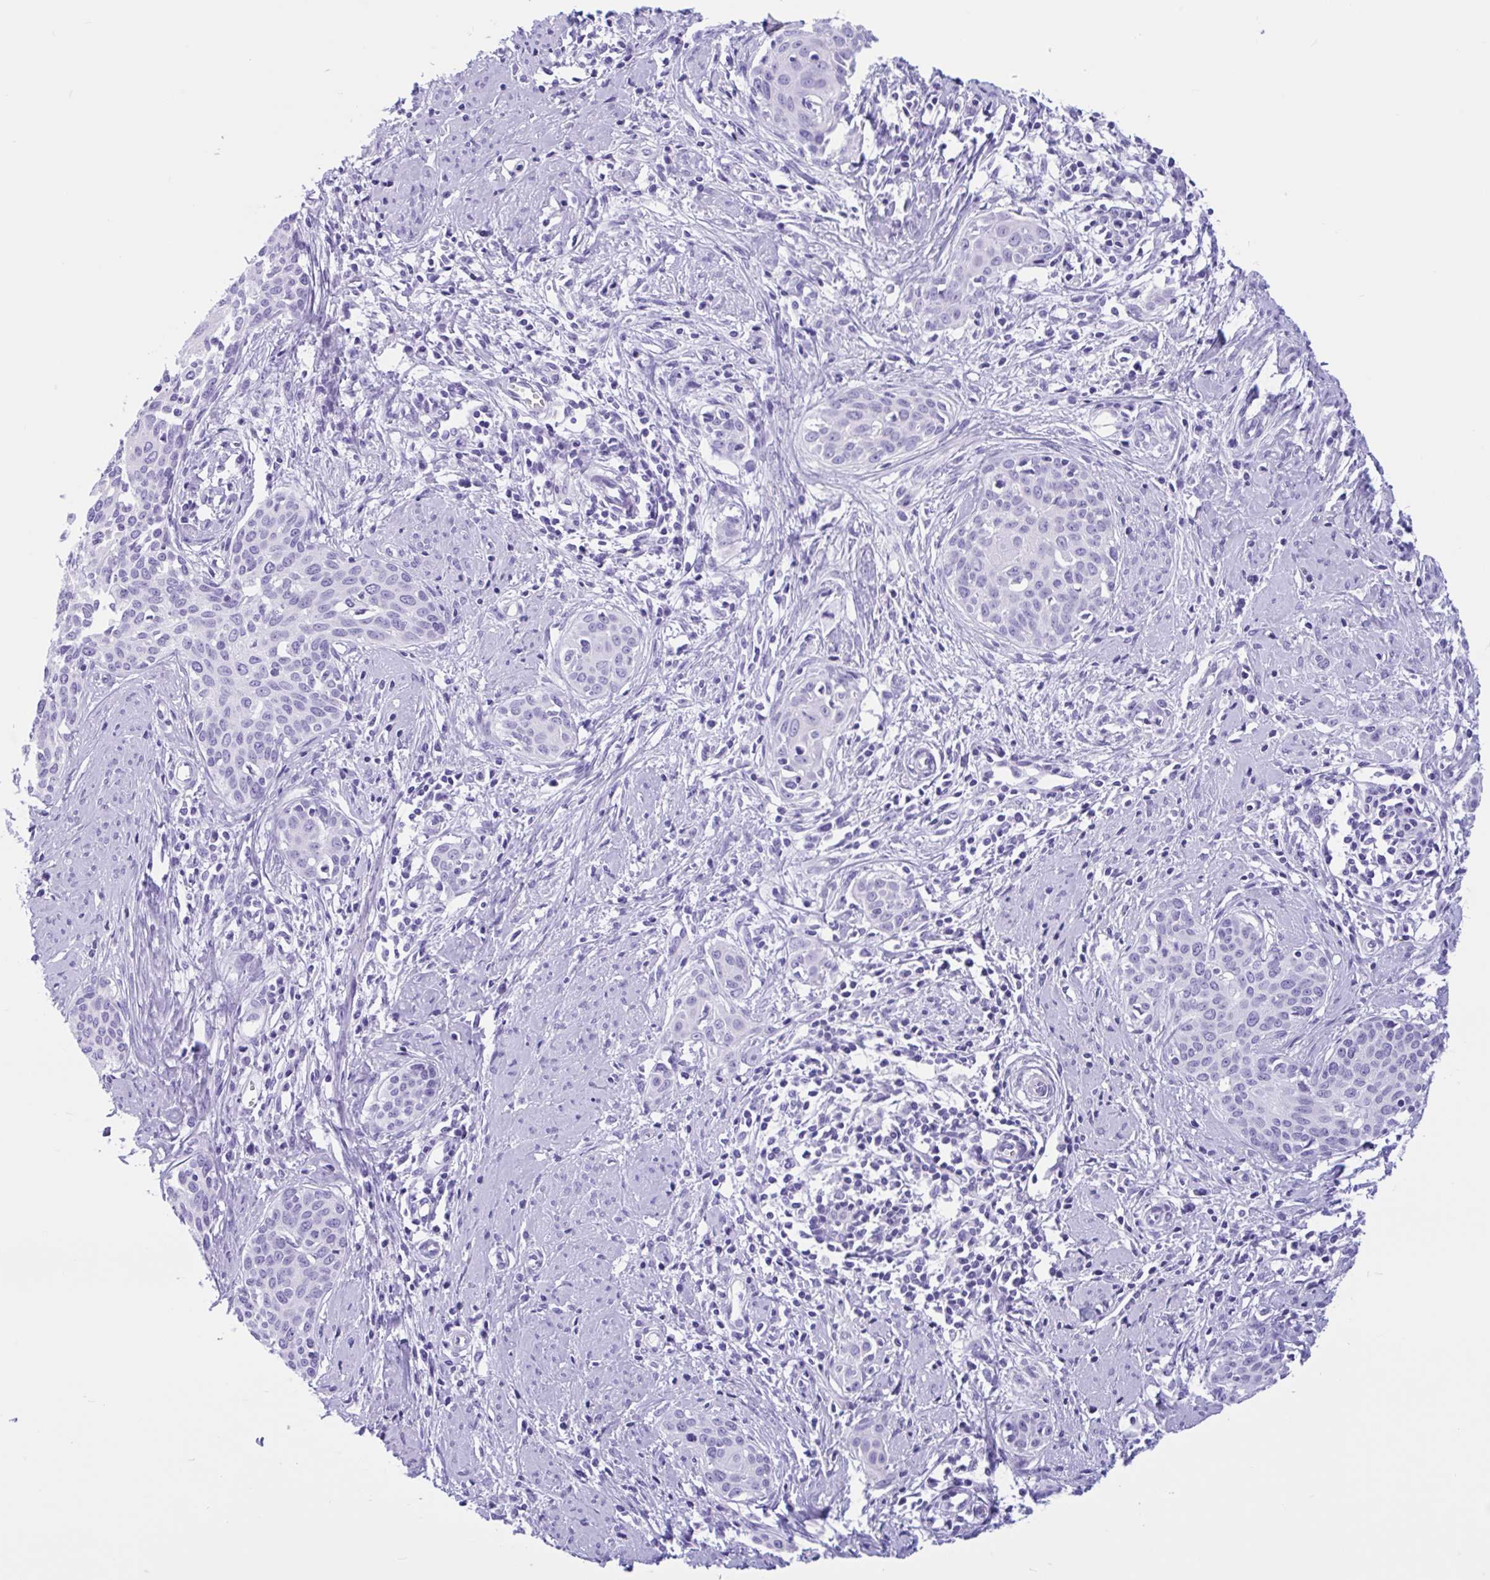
{"staining": {"intensity": "negative", "quantity": "none", "location": "none"}, "tissue": "cervical cancer", "cell_type": "Tumor cells", "image_type": "cancer", "snomed": [{"axis": "morphology", "description": "Squamous cell carcinoma, NOS"}, {"axis": "topography", "description": "Cervix"}], "caption": "The micrograph demonstrates no staining of tumor cells in cervical cancer.", "gene": "IAPP", "patient": {"sex": "female", "age": 46}}